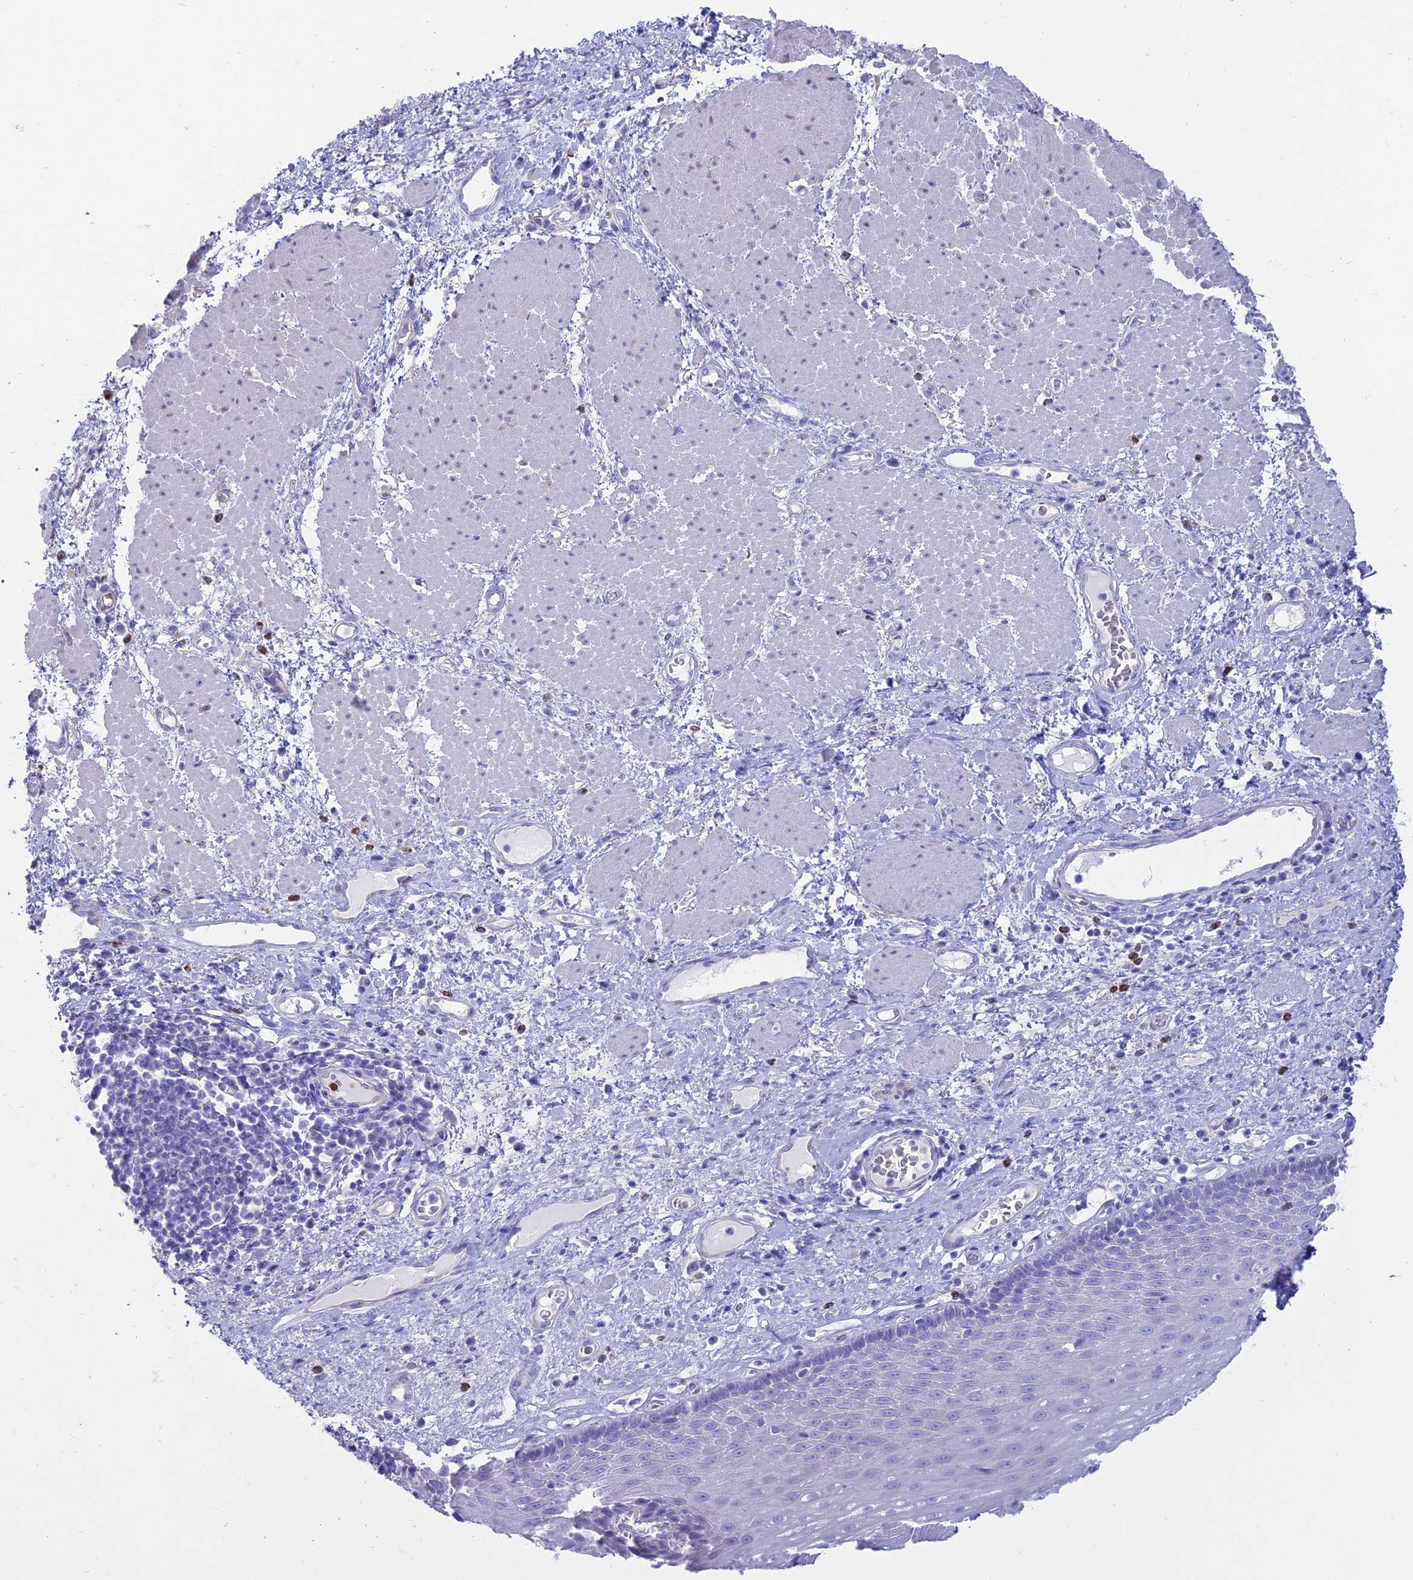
{"staining": {"intensity": "negative", "quantity": "none", "location": "none"}, "tissue": "esophagus", "cell_type": "Squamous epithelial cells", "image_type": "normal", "snomed": [{"axis": "morphology", "description": "Normal tissue, NOS"}, {"axis": "morphology", "description": "Adenocarcinoma, NOS"}, {"axis": "topography", "description": "Esophagus"}], "caption": "Immunohistochemistry (IHC) of benign esophagus reveals no staining in squamous epithelial cells. The staining is performed using DAB (3,3'-diaminobenzidine) brown chromogen with nuclei counter-stained in using hematoxylin.", "gene": "OR2AE1", "patient": {"sex": "male", "age": 62}}